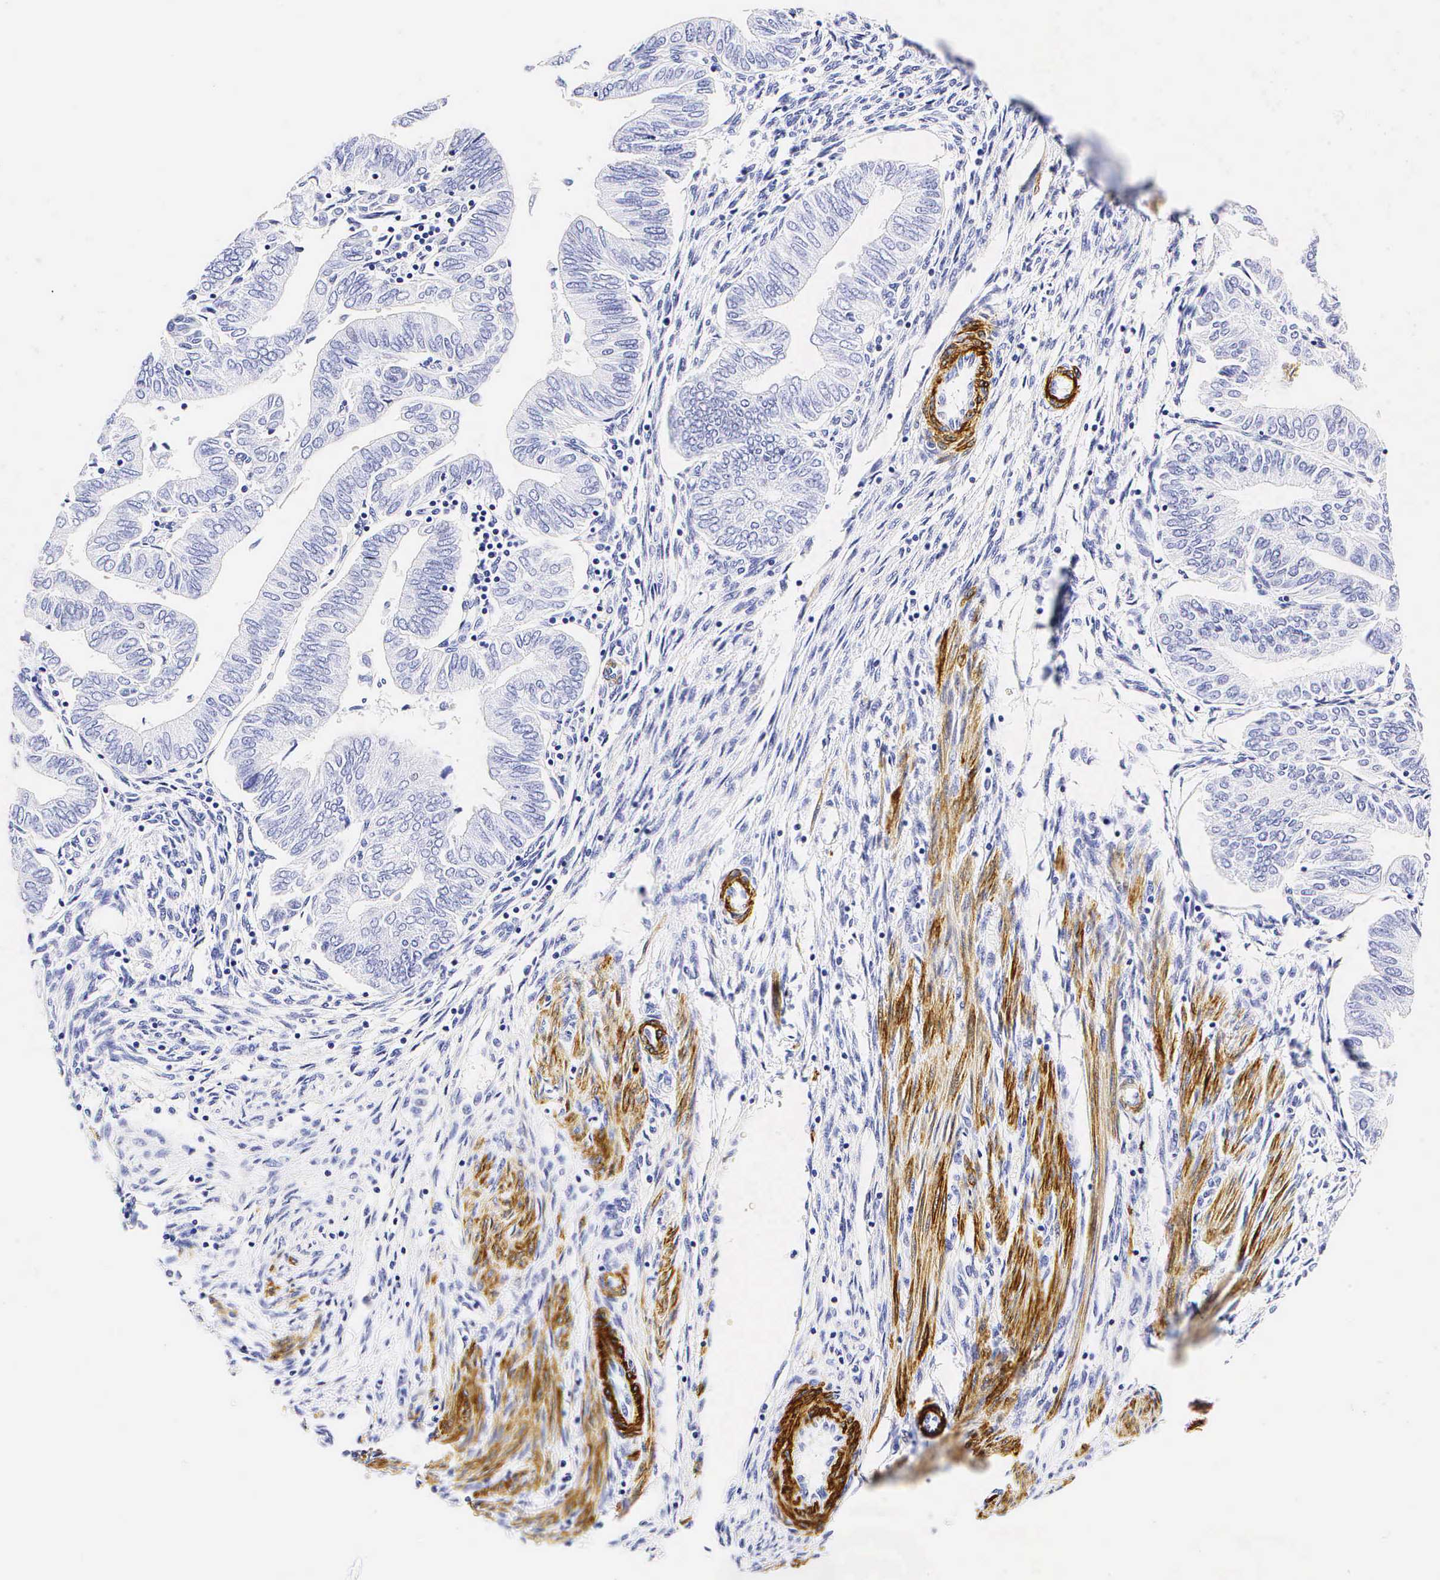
{"staining": {"intensity": "negative", "quantity": "none", "location": "none"}, "tissue": "endometrial cancer", "cell_type": "Tumor cells", "image_type": "cancer", "snomed": [{"axis": "morphology", "description": "Adenocarcinoma, NOS"}, {"axis": "topography", "description": "Endometrium"}], "caption": "Endometrial cancer (adenocarcinoma) was stained to show a protein in brown. There is no significant expression in tumor cells.", "gene": "CALD1", "patient": {"sex": "female", "age": 51}}